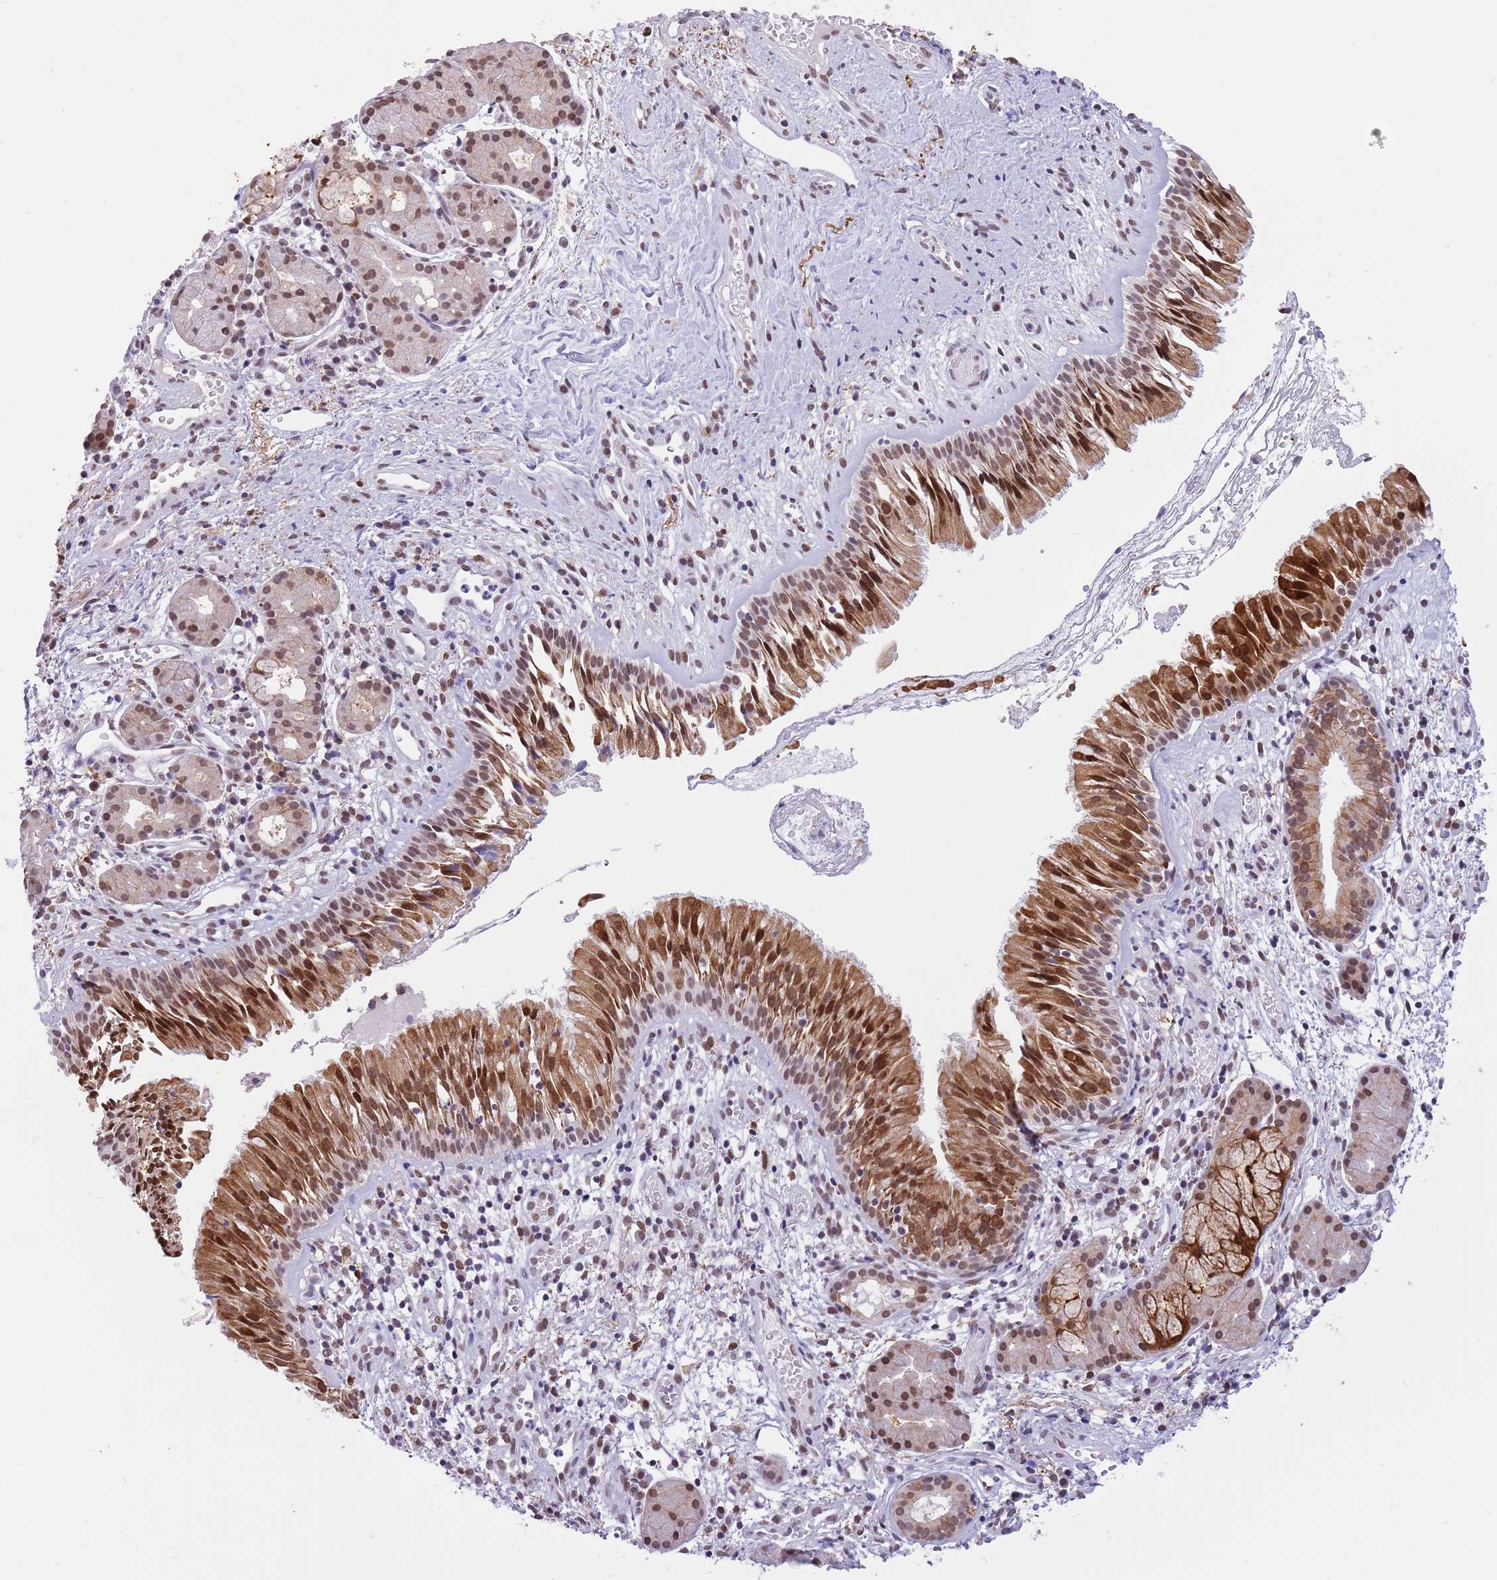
{"staining": {"intensity": "moderate", "quantity": ">75%", "location": "cytoplasmic/membranous,nuclear"}, "tissue": "nasopharynx", "cell_type": "Respiratory epithelial cells", "image_type": "normal", "snomed": [{"axis": "morphology", "description": "Normal tissue, NOS"}, {"axis": "topography", "description": "Nasopharynx"}], "caption": "IHC micrograph of benign nasopharynx stained for a protein (brown), which exhibits medium levels of moderate cytoplasmic/membranous,nuclear staining in about >75% of respiratory epithelial cells.", "gene": "TRIM32", "patient": {"sex": "male", "age": 65}}